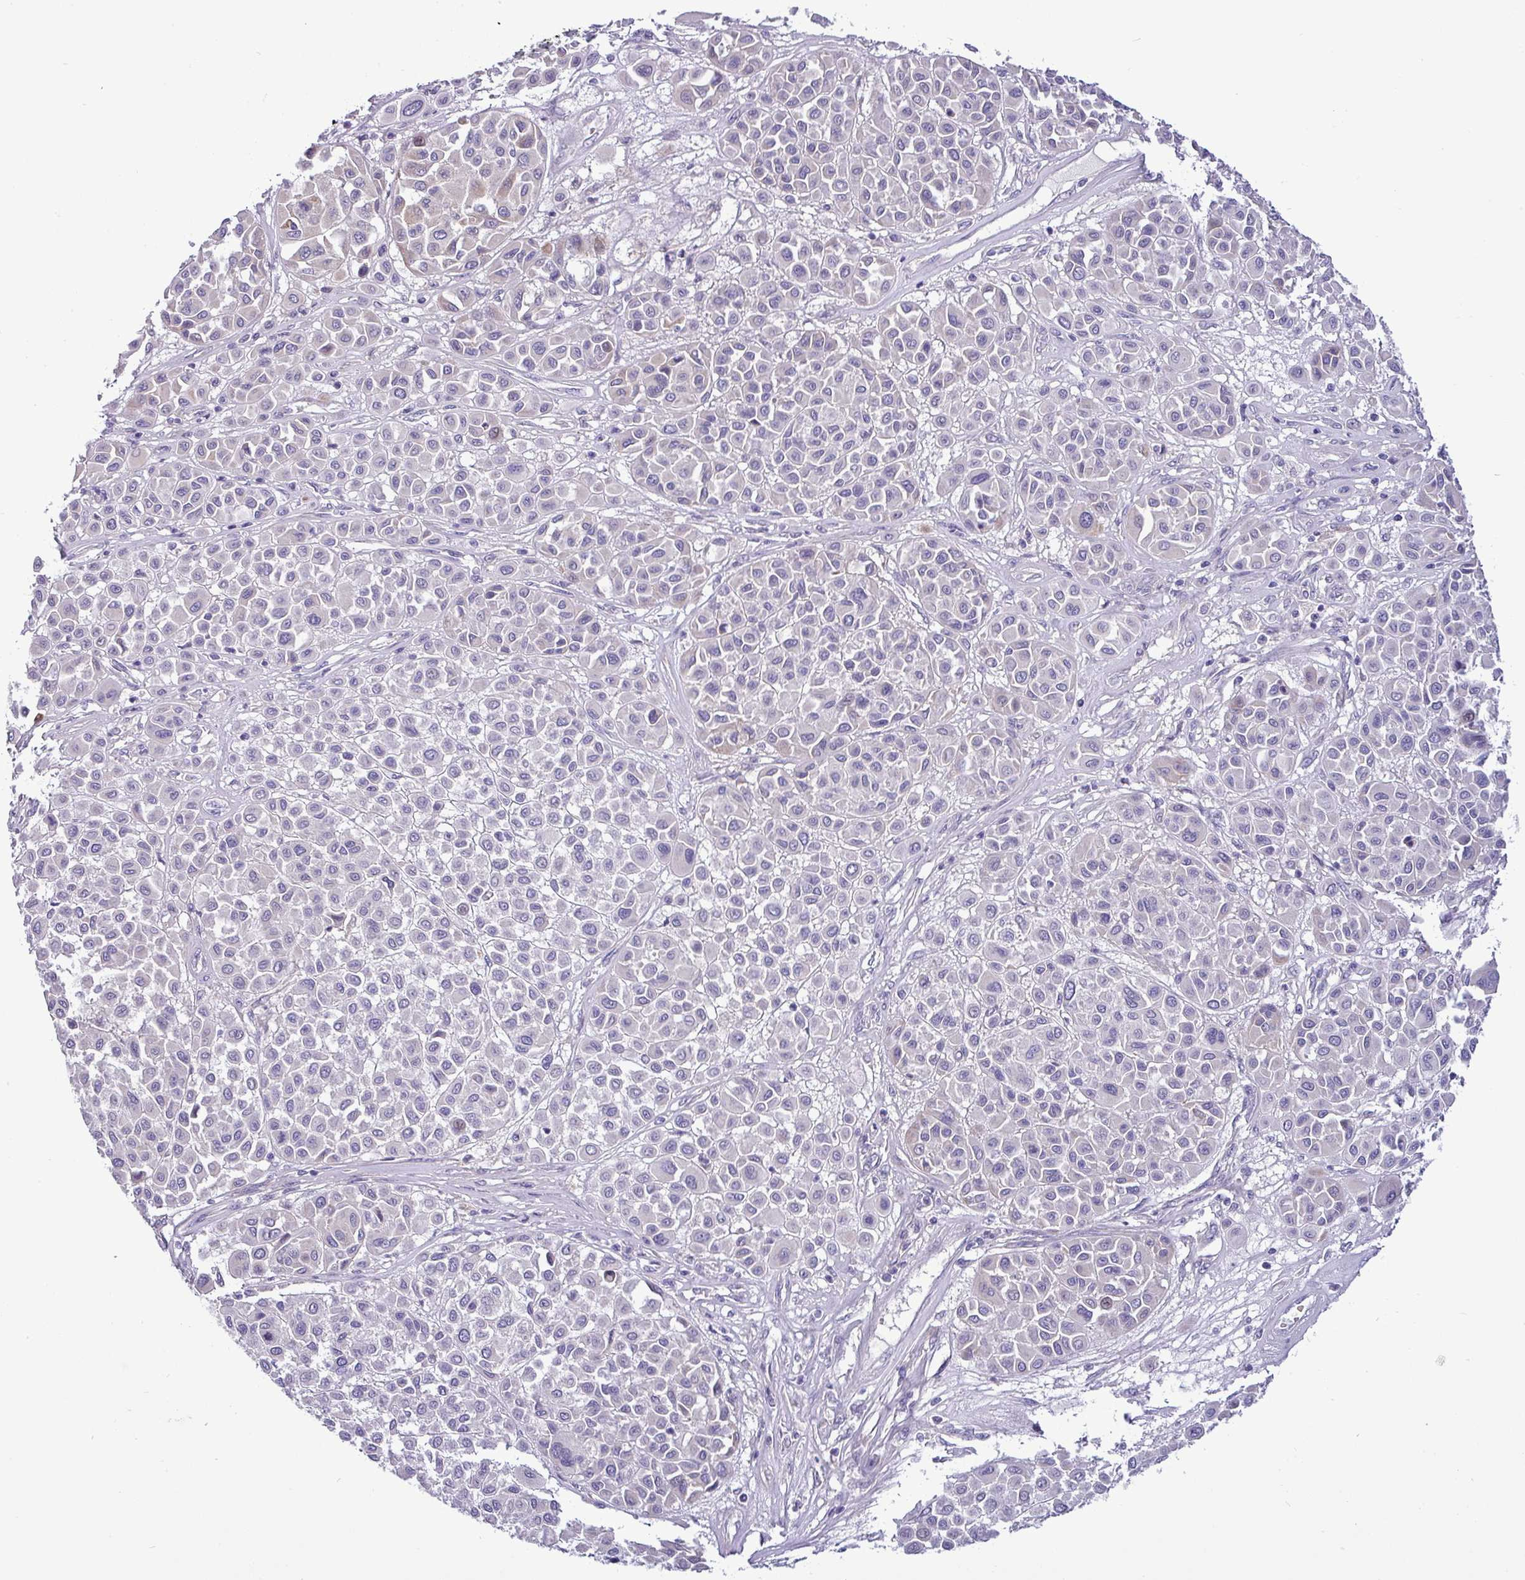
{"staining": {"intensity": "negative", "quantity": "none", "location": "none"}, "tissue": "melanoma", "cell_type": "Tumor cells", "image_type": "cancer", "snomed": [{"axis": "morphology", "description": "Malignant melanoma, Metastatic site"}, {"axis": "topography", "description": "Soft tissue"}], "caption": "Malignant melanoma (metastatic site) stained for a protein using immunohistochemistry (IHC) demonstrates no positivity tumor cells.", "gene": "ACAP3", "patient": {"sex": "male", "age": 41}}